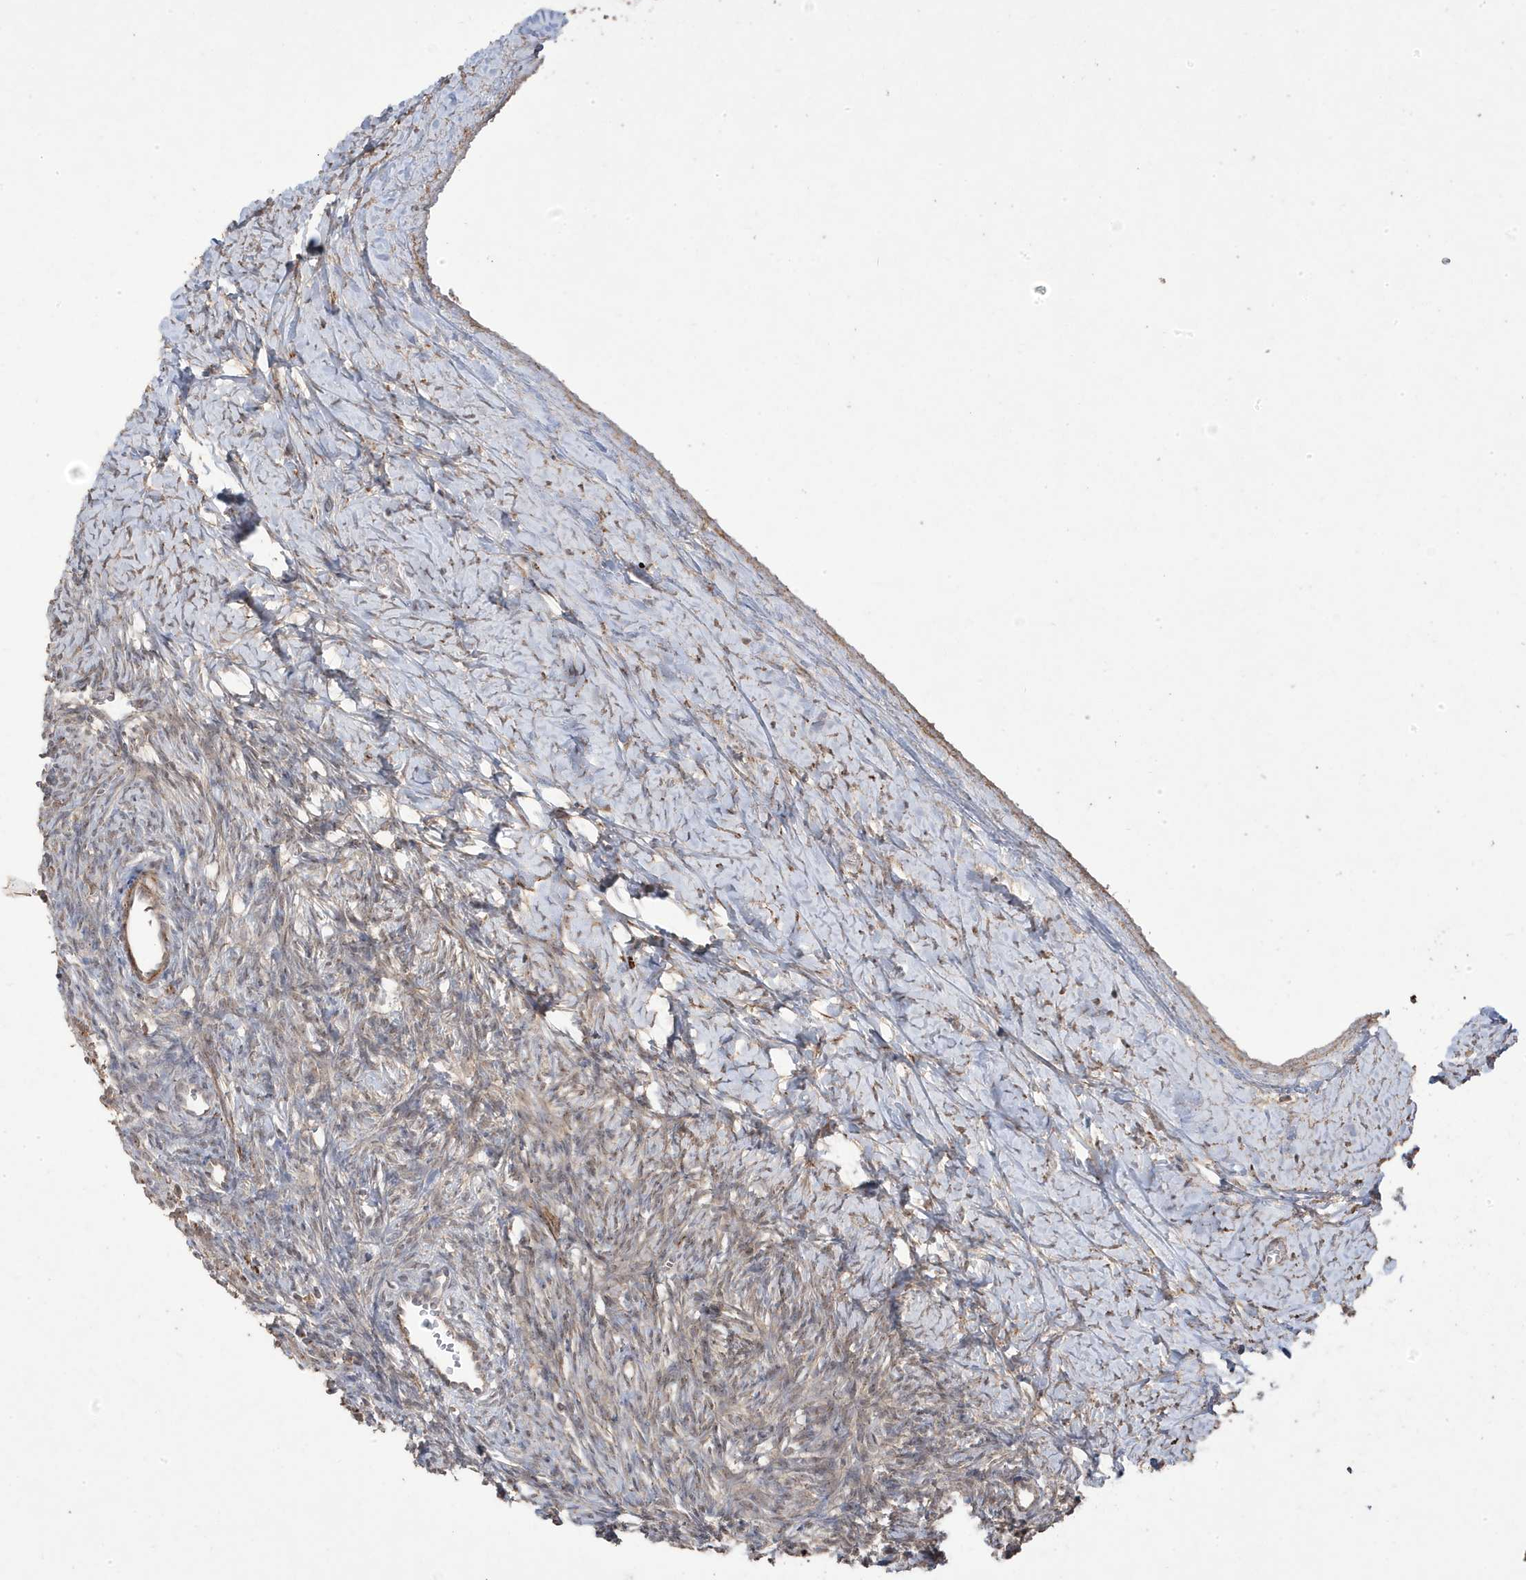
{"staining": {"intensity": "negative", "quantity": "none", "location": "none"}, "tissue": "ovary", "cell_type": "Ovarian stroma cells", "image_type": "normal", "snomed": [{"axis": "morphology", "description": "Normal tissue, NOS"}, {"axis": "morphology", "description": "Developmental malformation"}, {"axis": "topography", "description": "Ovary"}], "caption": "High magnification brightfield microscopy of unremarkable ovary stained with DAB (3,3'-diaminobenzidine) (brown) and counterstained with hematoxylin (blue): ovarian stroma cells show no significant staining. (Stains: DAB (3,3'-diaminobenzidine) immunohistochemistry (IHC) with hematoxylin counter stain, Microscopy: brightfield microscopy at high magnification).", "gene": "CETN3", "patient": {"sex": "female", "age": 39}}